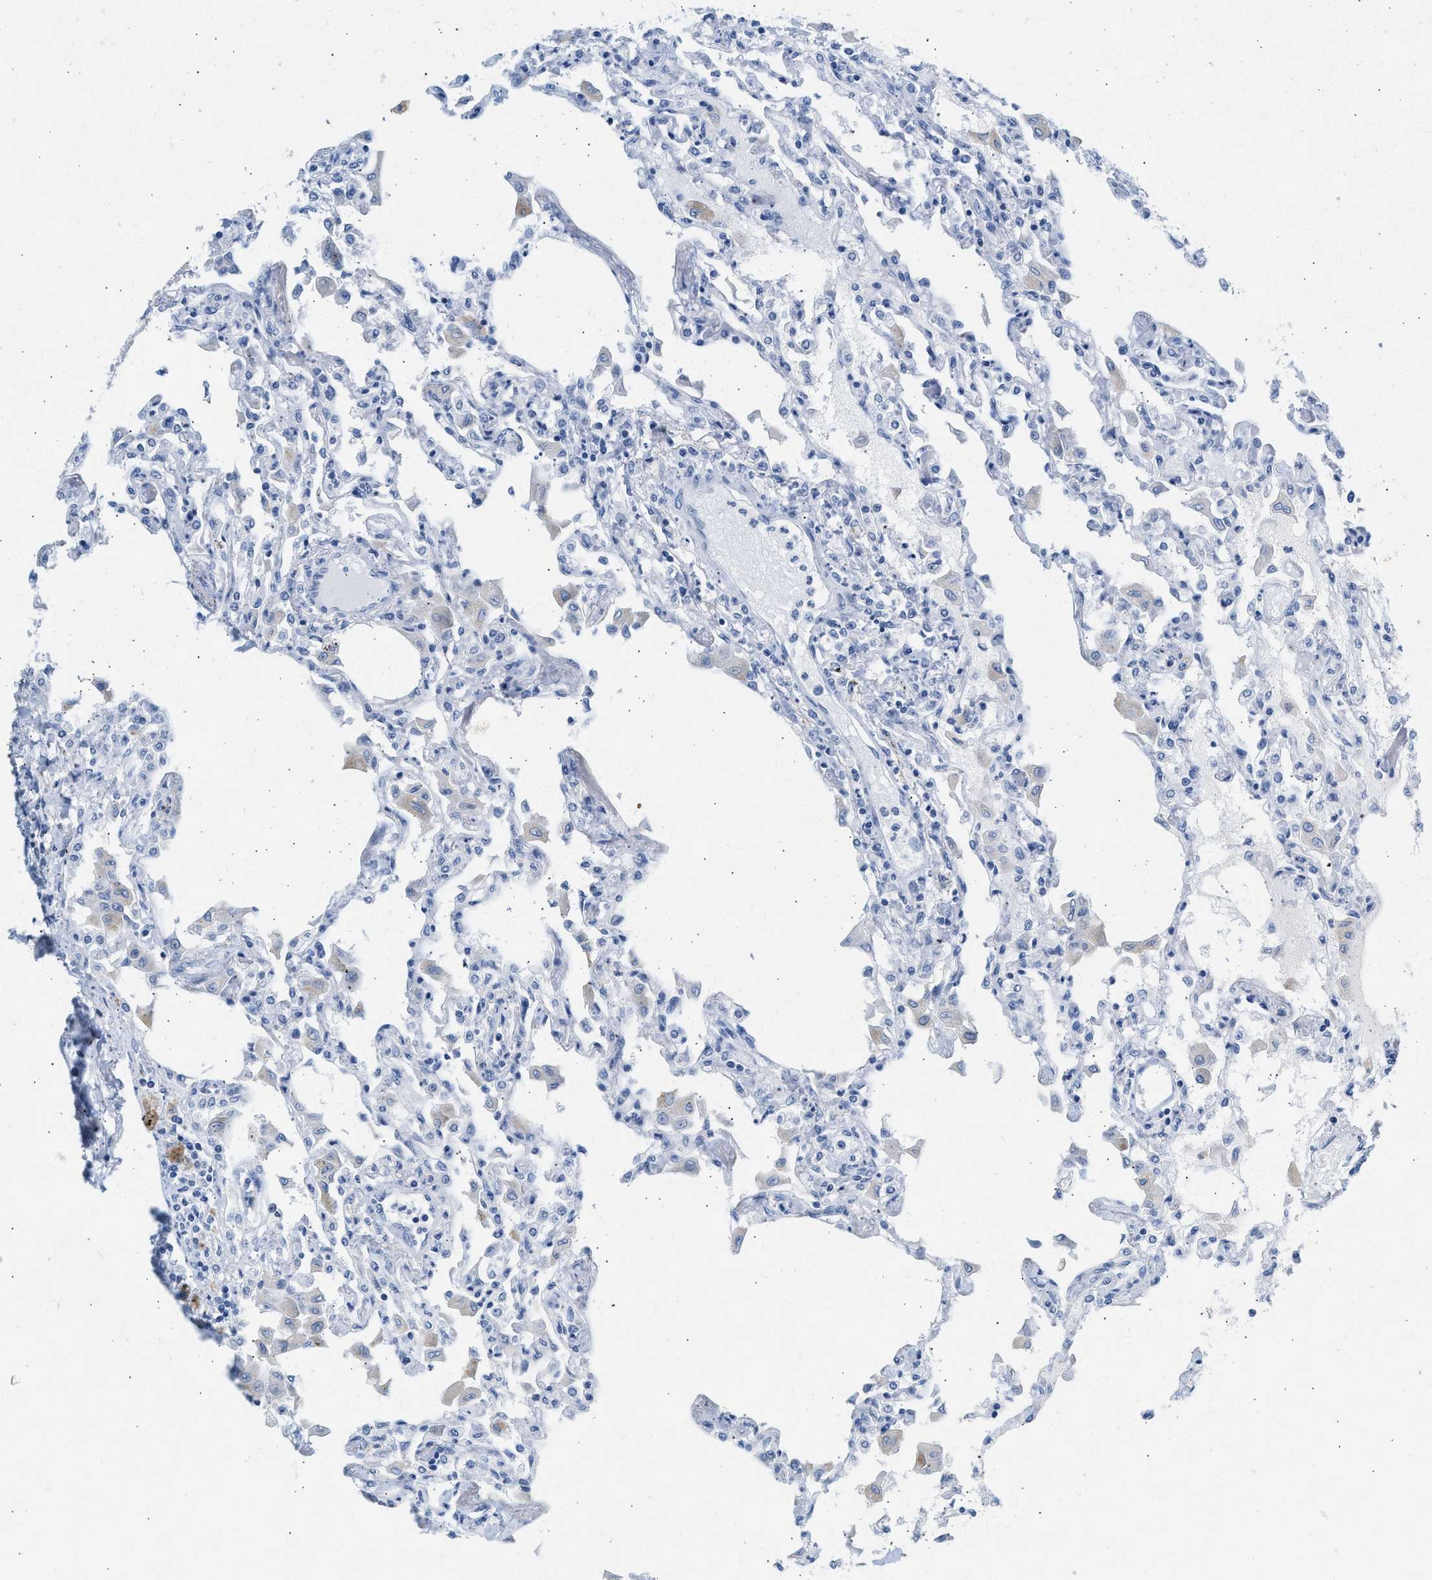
{"staining": {"intensity": "negative", "quantity": "none", "location": "none"}, "tissue": "lung", "cell_type": "Alveolar cells", "image_type": "normal", "snomed": [{"axis": "morphology", "description": "Normal tissue, NOS"}, {"axis": "topography", "description": "Bronchus"}, {"axis": "topography", "description": "Lung"}], "caption": "Protein analysis of normal lung exhibits no significant positivity in alveolar cells.", "gene": "HHATL", "patient": {"sex": "female", "age": 49}}